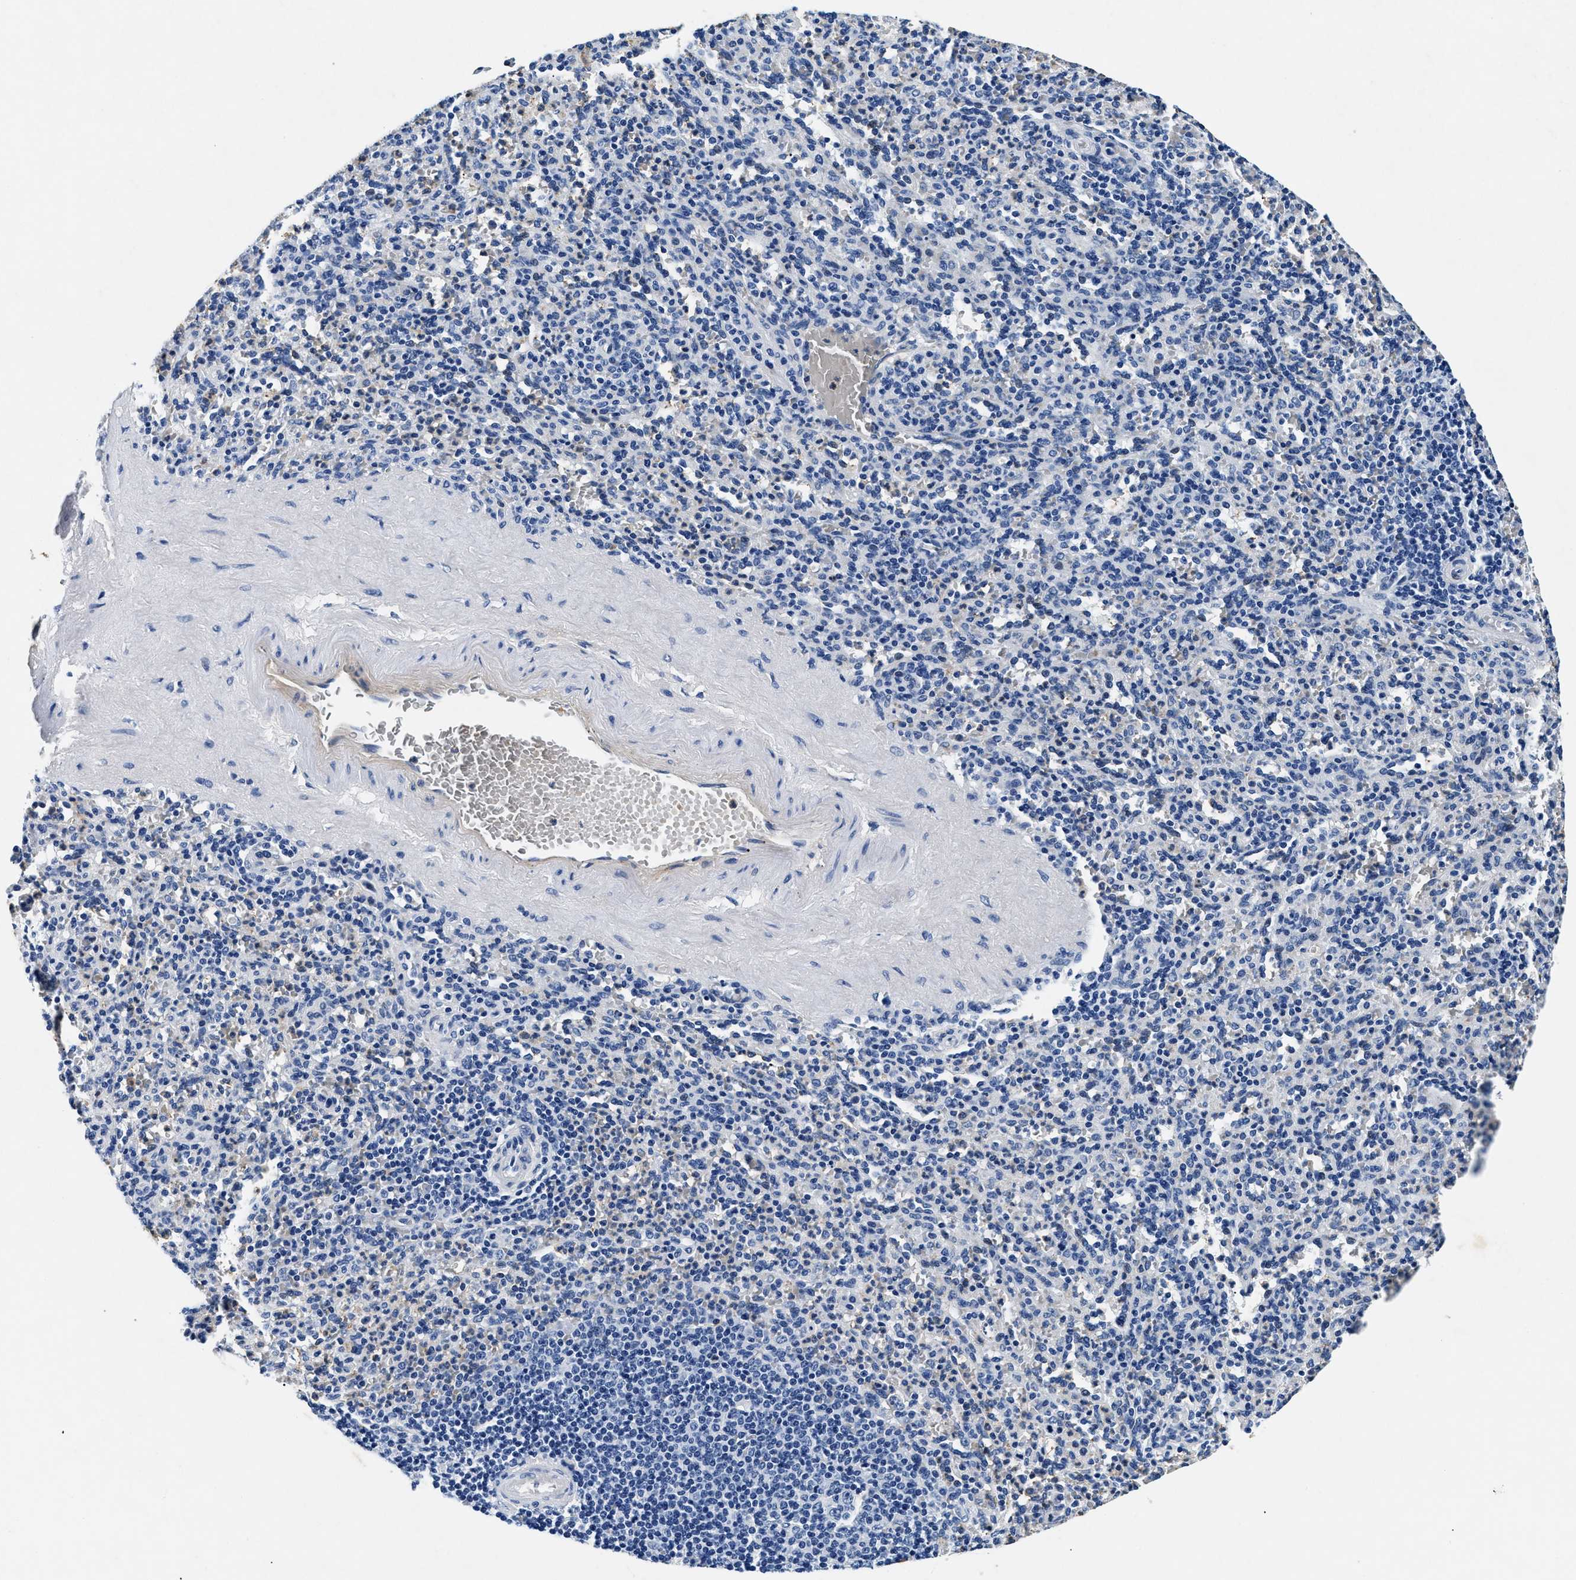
{"staining": {"intensity": "strong", "quantity": "<25%", "location": "cytoplasmic/membranous"}, "tissue": "spleen", "cell_type": "Cells in red pulp", "image_type": "normal", "snomed": [{"axis": "morphology", "description": "Normal tissue, NOS"}, {"axis": "topography", "description": "Spleen"}], "caption": "IHC (DAB) staining of benign human spleen reveals strong cytoplasmic/membranous protein staining in about <25% of cells in red pulp.", "gene": "LAMA3", "patient": {"sex": "male", "age": 36}}